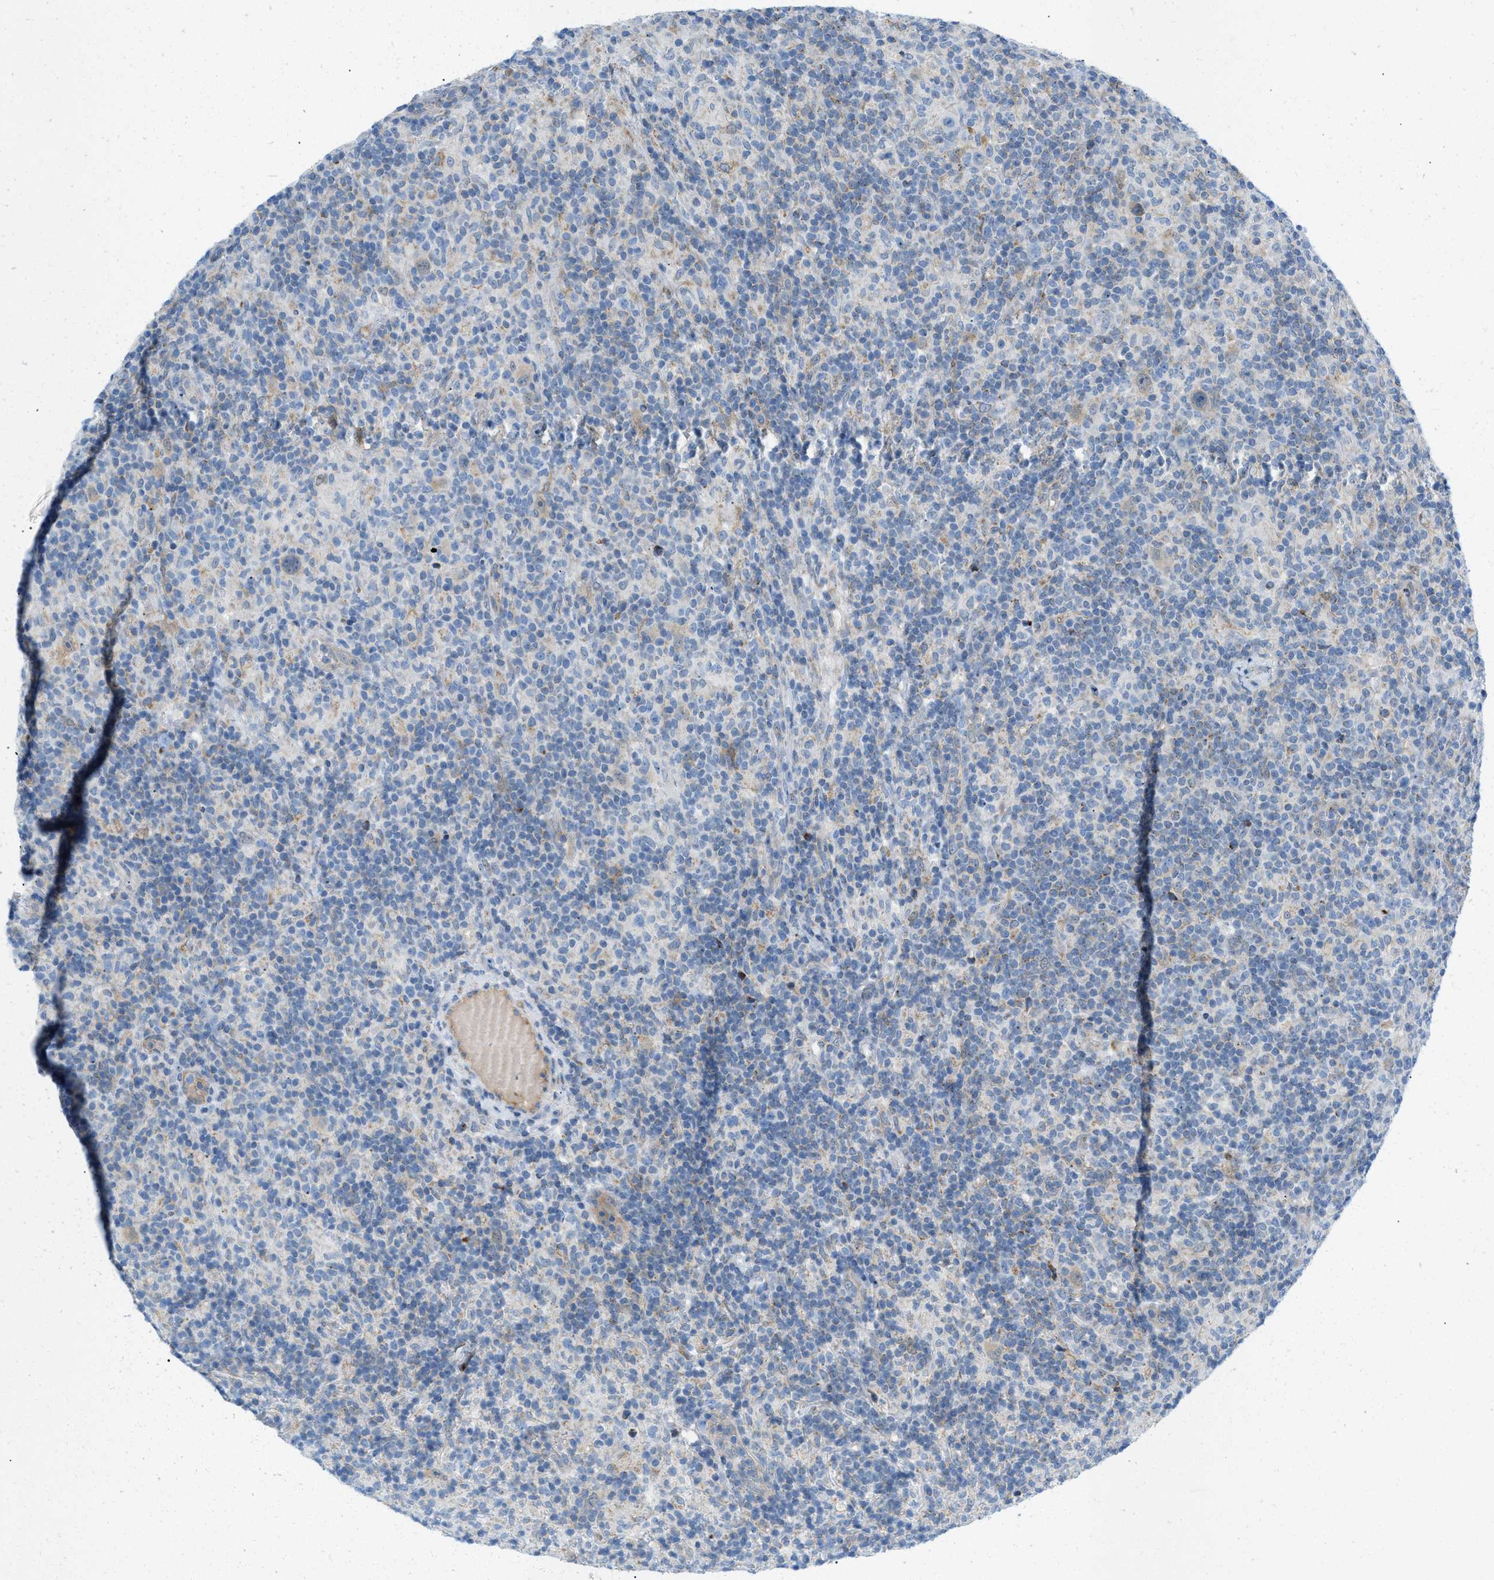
{"staining": {"intensity": "negative", "quantity": "none", "location": "none"}, "tissue": "lymphoma", "cell_type": "Tumor cells", "image_type": "cancer", "snomed": [{"axis": "morphology", "description": "Hodgkin's disease, NOS"}, {"axis": "topography", "description": "Lymph node"}], "caption": "Human lymphoma stained for a protein using immunohistochemistry displays no positivity in tumor cells.", "gene": "RBBP9", "patient": {"sex": "male", "age": 70}}